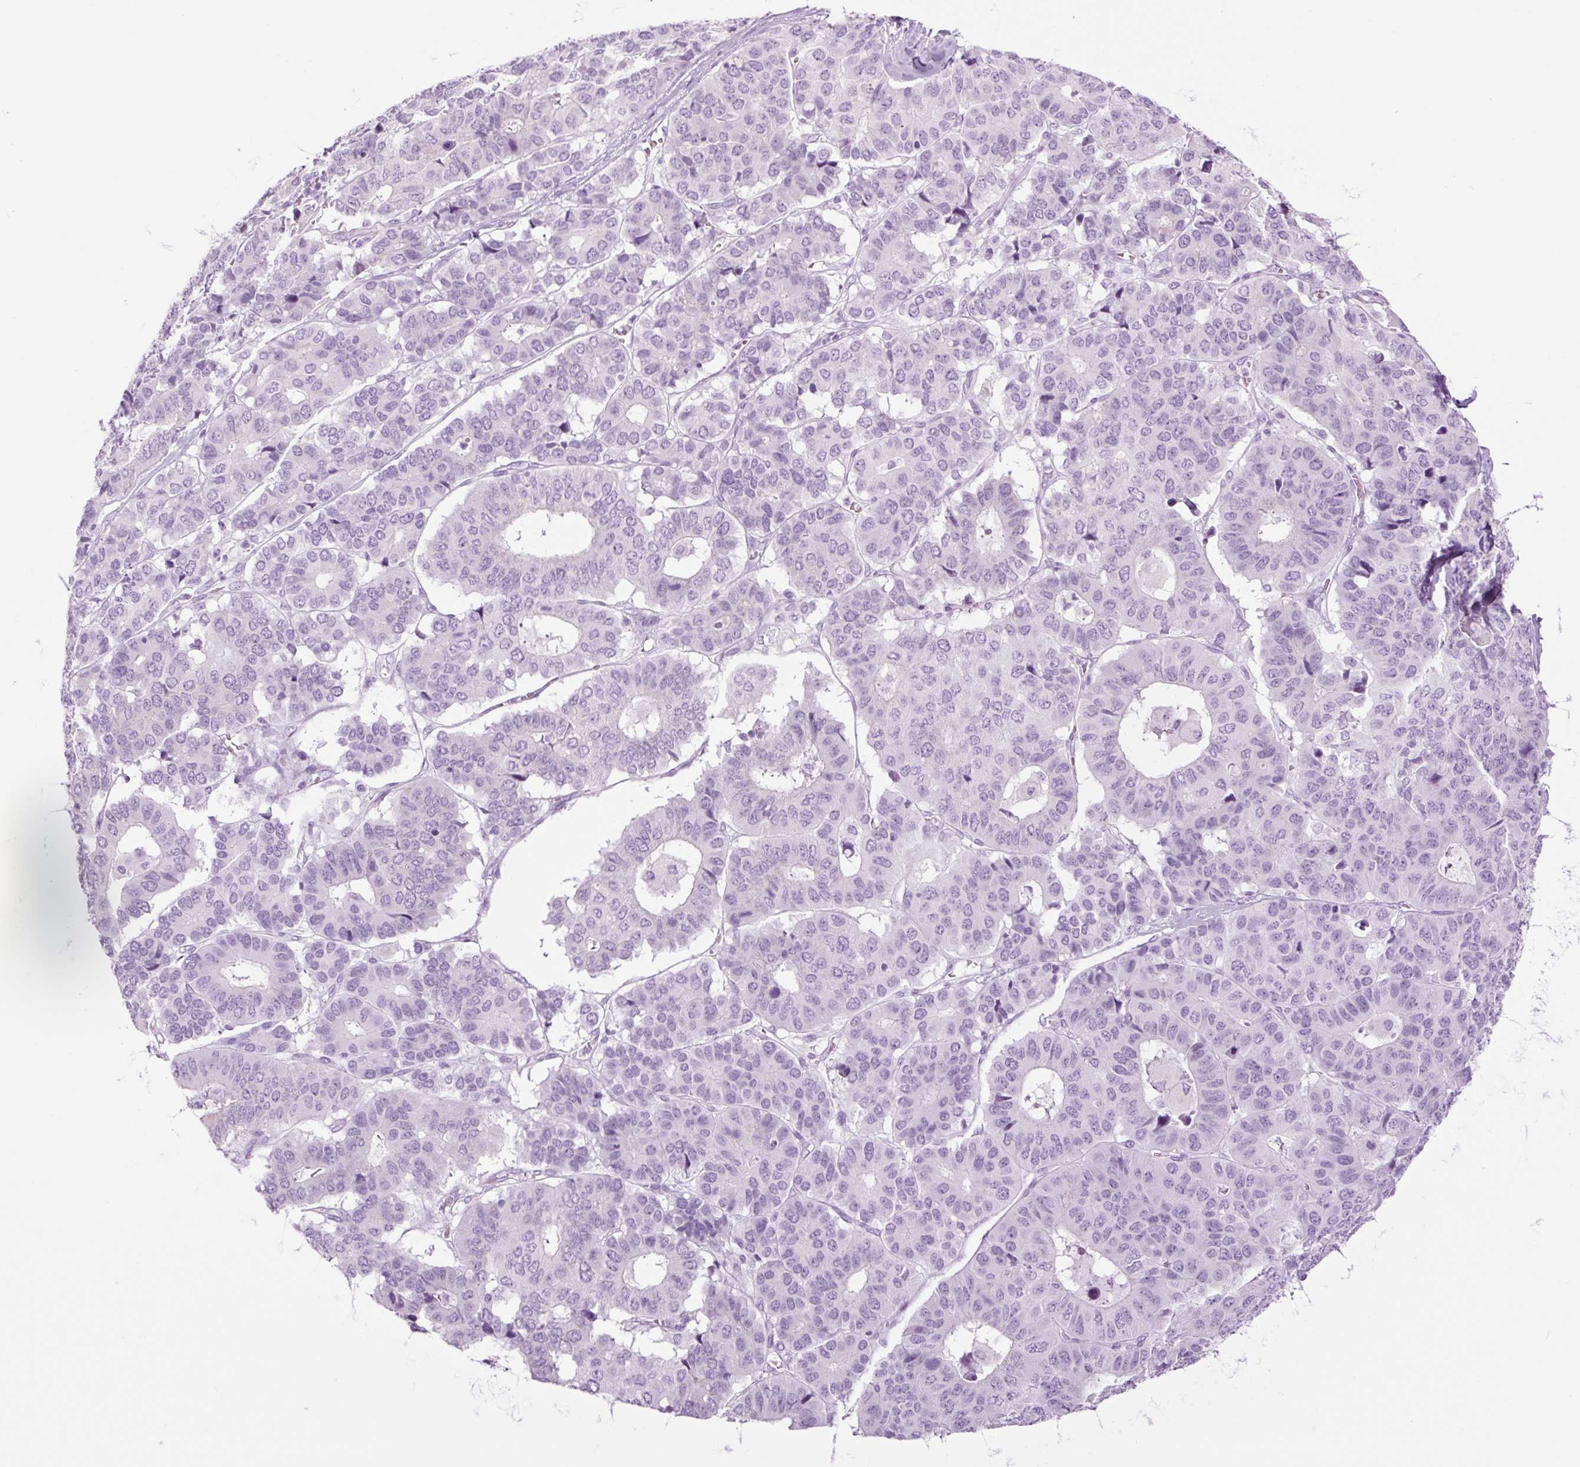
{"staining": {"intensity": "negative", "quantity": "none", "location": "none"}, "tissue": "pancreatic cancer", "cell_type": "Tumor cells", "image_type": "cancer", "snomed": [{"axis": "morphology", "description": "Adenocarcinoma, NOS"}, {"axis": "topography", "description": "Pancreas"}], "caption": "Adenocarcinoma (pancreatic) was stained to show a protein in brown. There is no significant positivity in tumor cells.", "gene": "TFF2", "patient": {"sex": "male", "age": 50}}